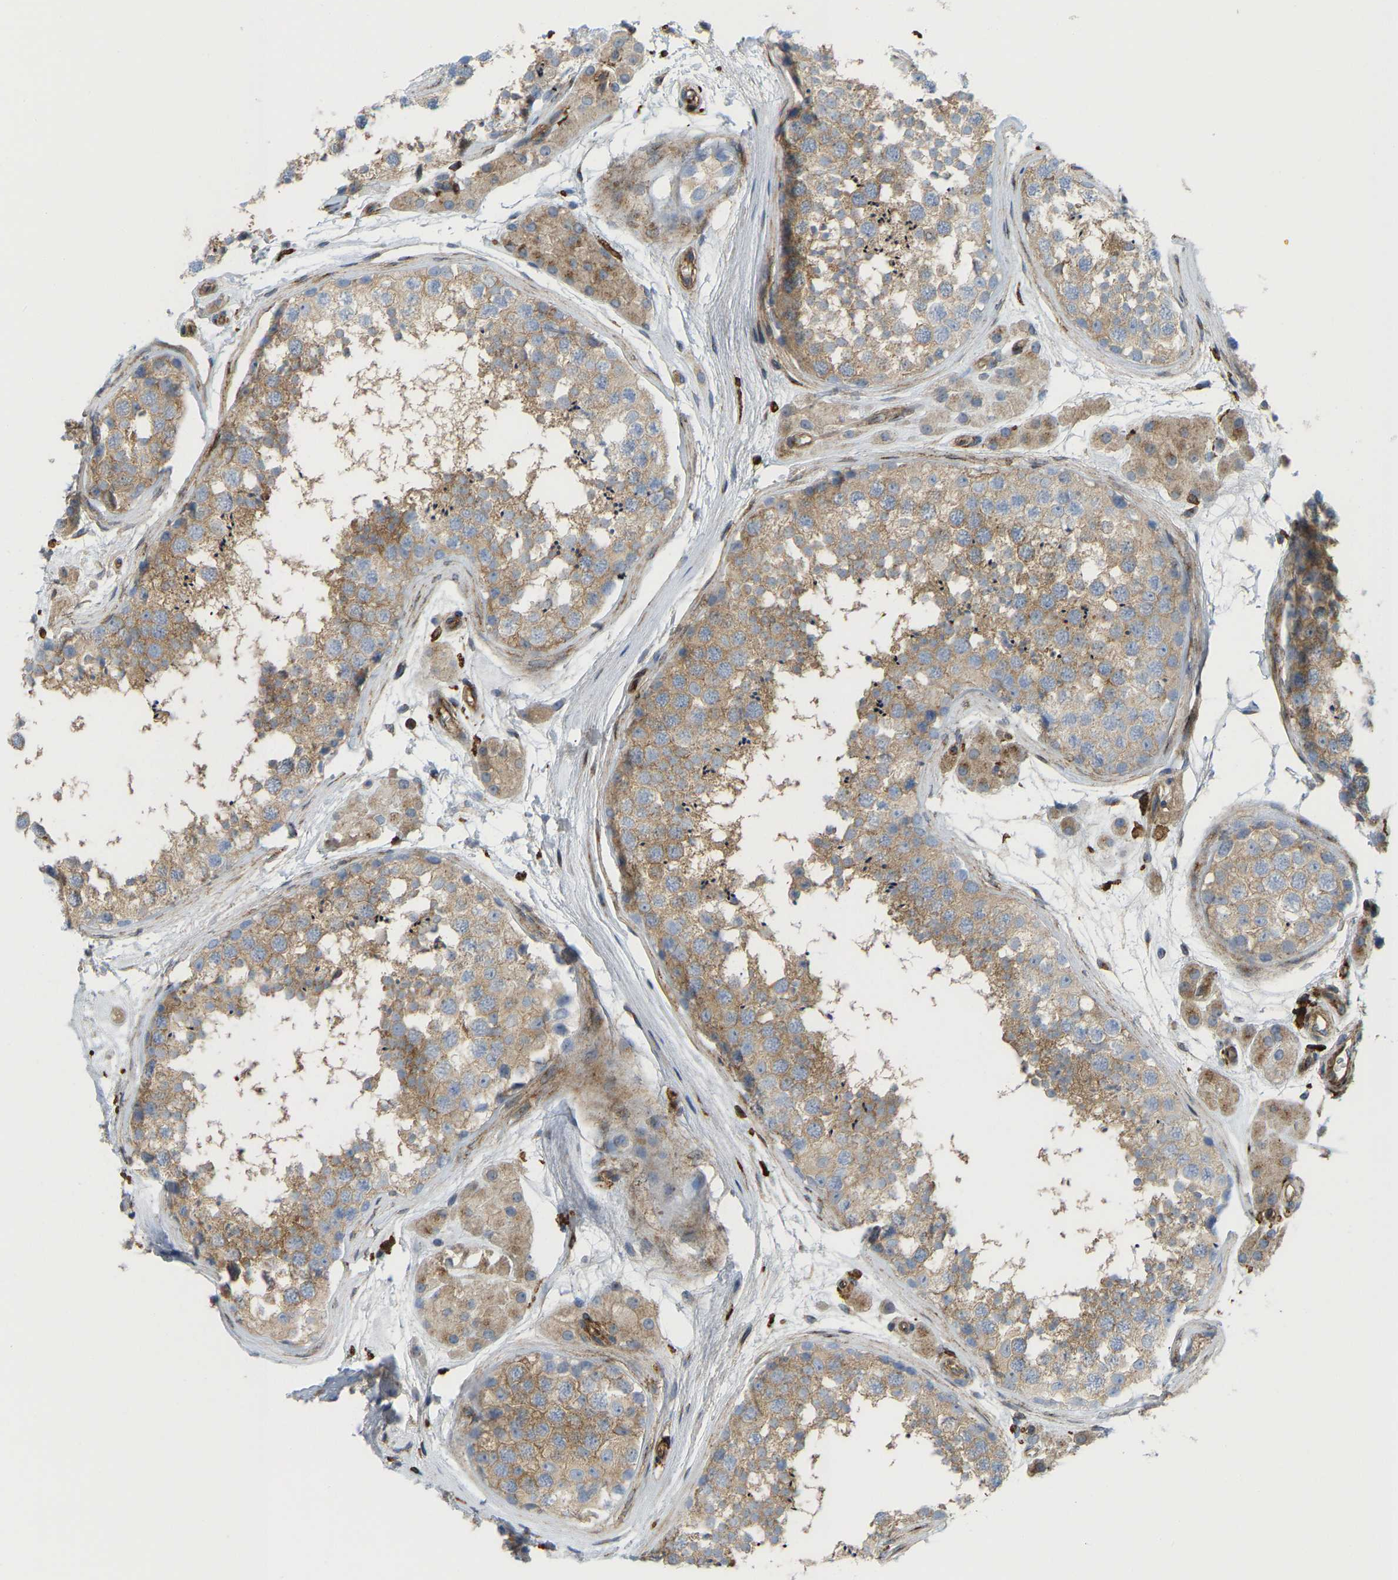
{"staining": {"intensity": "weak", "quantity": "25%-75%", "location": "cytoplasmic/membranous"}, "tissue": "testis", "cell_type": "Cells in seminiferous ducts", "image_type": "normal", "snomed": [{"axis": "morphology", "description": "Normal tissue, NOS"}, {"axis": "topography", "description": "Testis"}], "caption": "Brown immunohistochemical staining in unremarkable human testis exhibits weak cytoplasmic/membranous staining in about 25%-75% of cells in seminiferous ducts. (Stains: DAB (3,3'-diaminobenzidine) in brown, nuclei in blue, Microscopy: brightfield microscopy at high magnification).", "gene": "PICALM", "patient": {"sex": "male", "age": 56}}